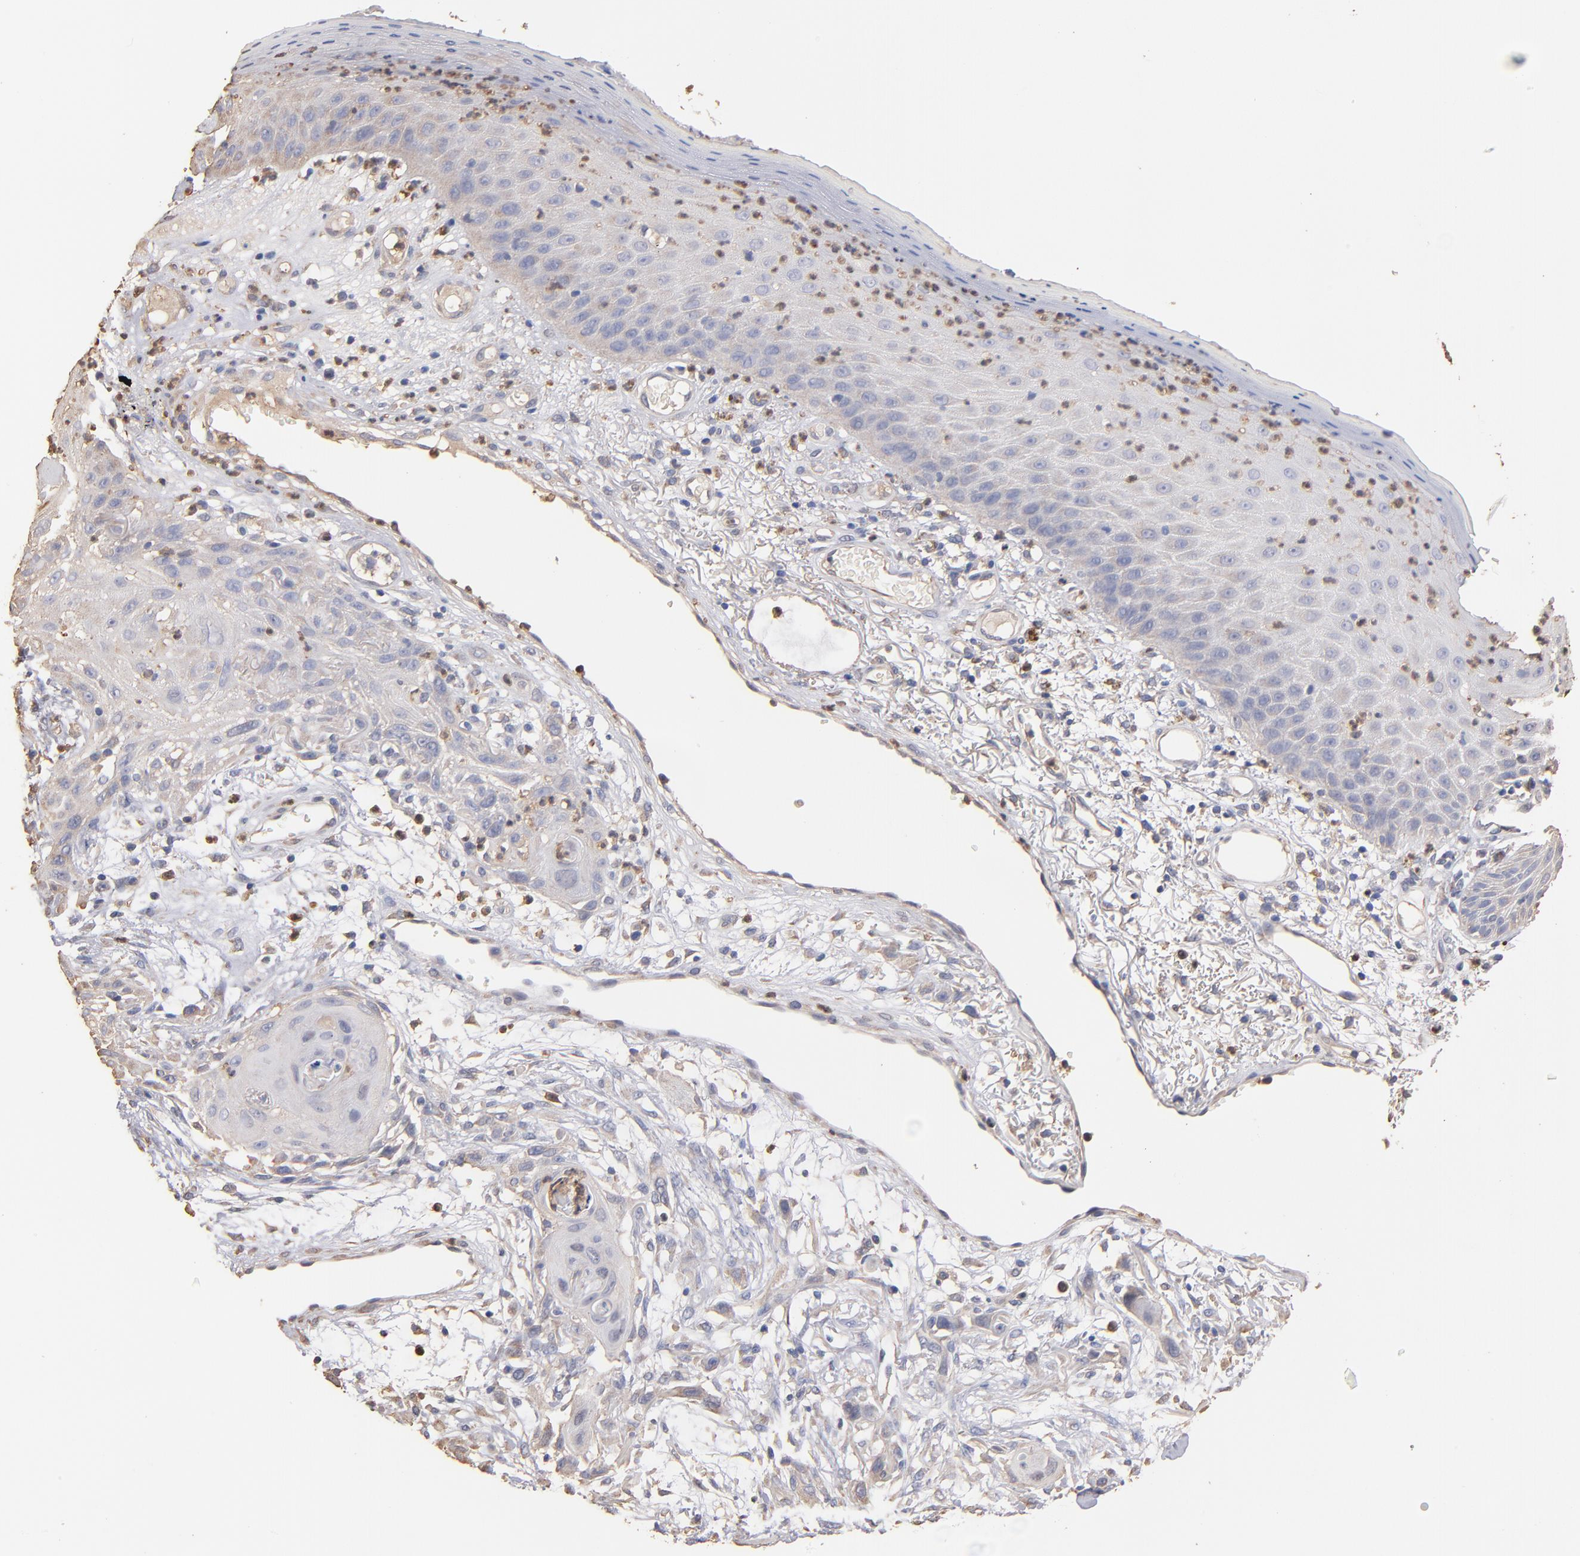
{"staining": {"intensity": "moderate", "quantity": "<25%", "location": "cytoplasmic/membranous"}, "tissue": "skin cancer", "cell_type": "Tumor cells", "image_type": "cancer", "snomed": [{"axis": "morphology", "description": "Squamous cell carcinoma, NOS"}, {"axis": "topography", "description": "Skin"}], "caption": "Skin cancer stained for a protein displays moderate cytoplasmic/membranous positivity in tumor cells. (DAB IHC, brown staining for protein, blue staining for nuclei).", "gene": "RO60", "patient": {"sex": "female", "age": 59}}